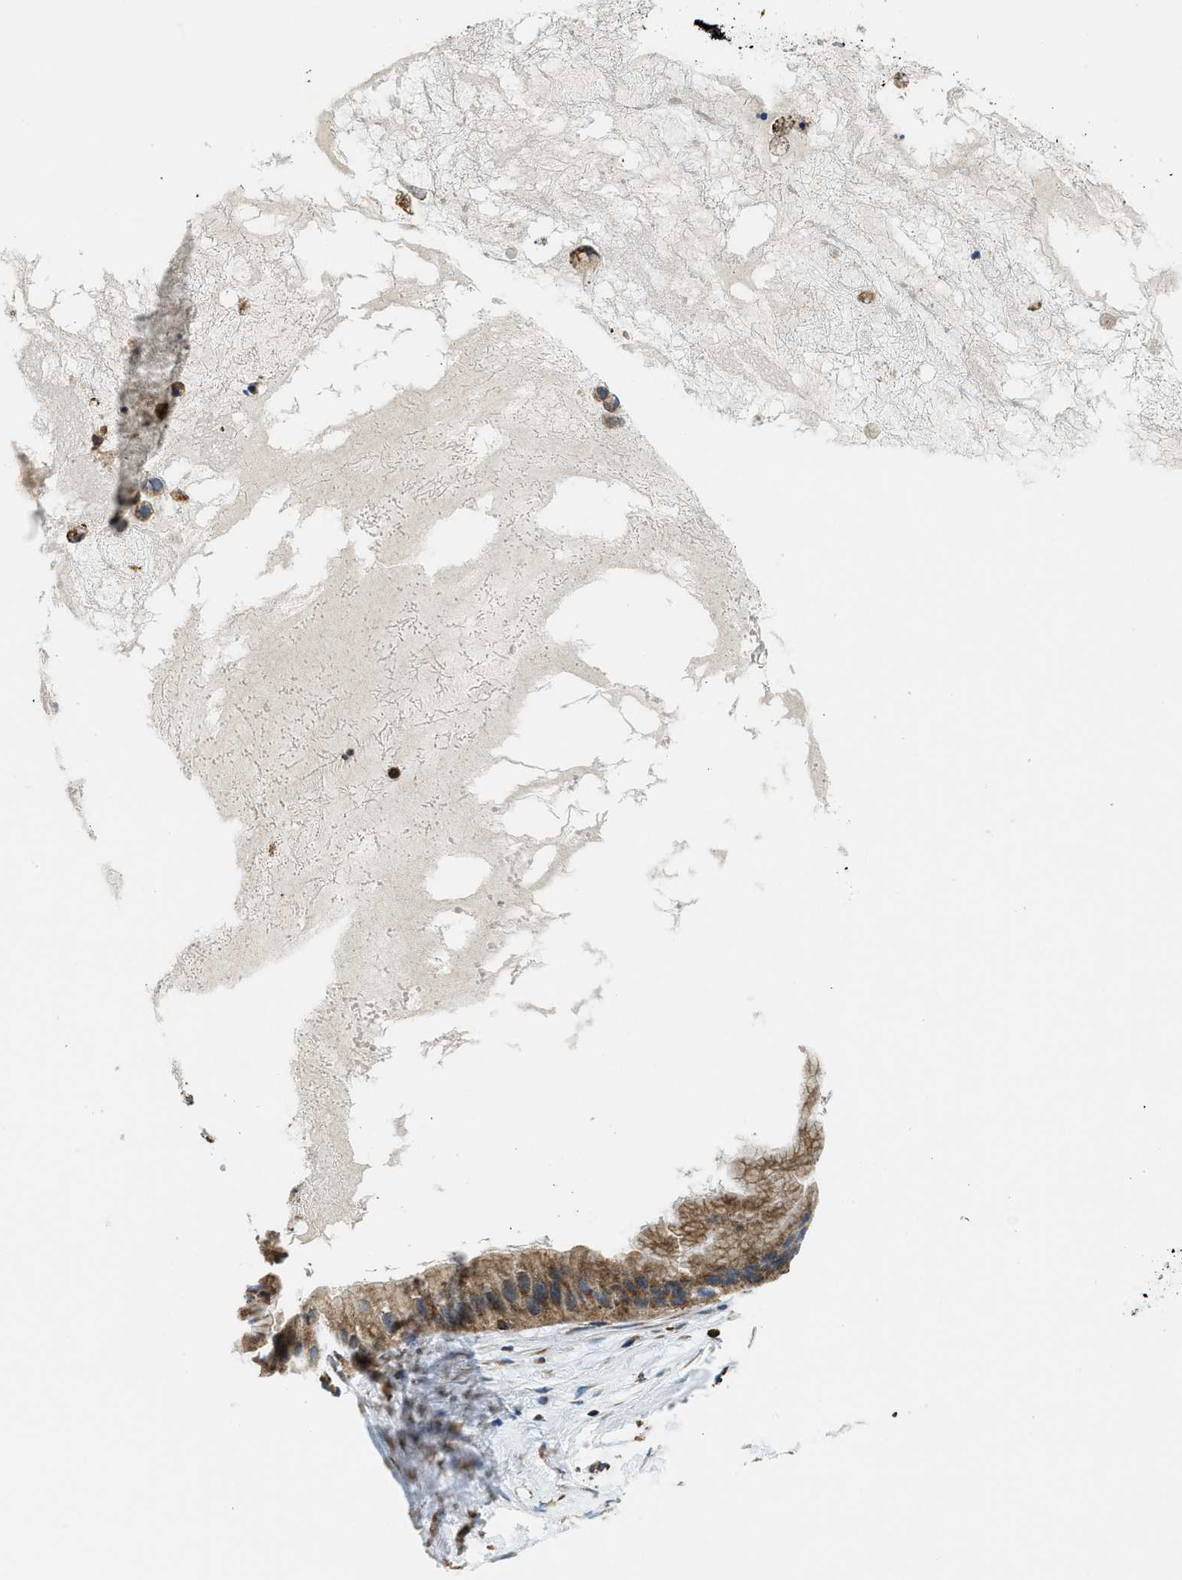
{"staining": {"intensity": "moderate", "quantity": ">75%", "location": "cytoplasmic/membranous"}, "tissue": "ovarian cancer", "cell_type": "Tumor cells", "image_type": "cancer", "snomed": [{"axis": "morphology", "description": "Cystadenocarcinoma, mucinous, NOS"}, {"axis": "topography", "description": "Ovary"}], "caption": "Immunohistochemistry (DAB) staining of mucinous cystadenocarcinoma (ovarian) exhibits moderate cytoplasmic/membranous protein expression in approximately >75% of tumor cells. The protein of interest is stained brown, and the nuclei are stained in blue (DAB IHC with brightfield microscopy, high magnification).", "gene": "CSPG4", "patient": {"sex": "female", "age": 80}}